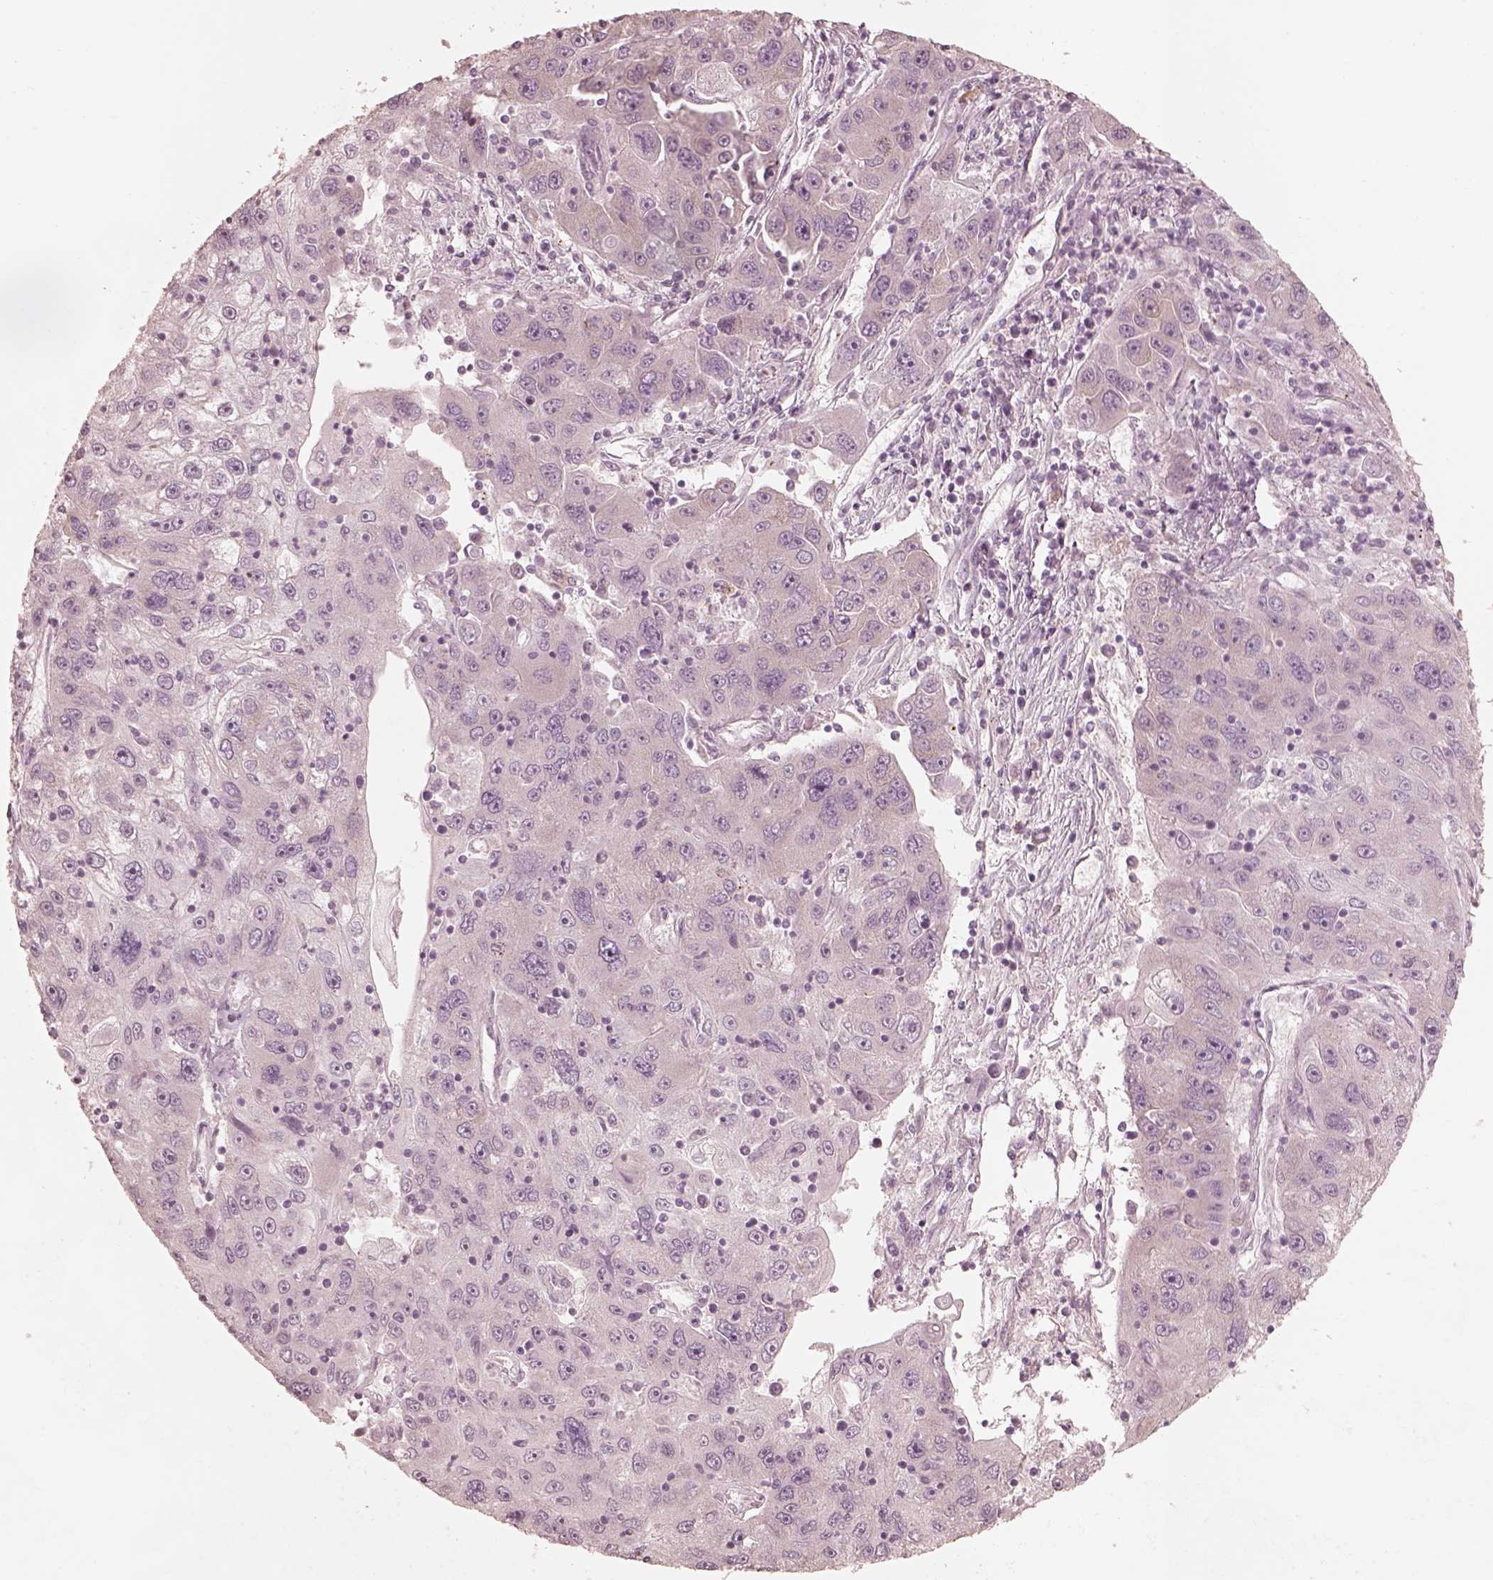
{"staining": {"intensity": "negative", "quantity": "none", "location": "none"}, "tissue": "stomach cancer", "cell_type": "Tumor cells", "image_type": "cancer", "snomed": [{"axis": "morphology", "description": "Adenocarcinoma, NOS"}, {"axis": "topography", "description": "Stomach"}], "caption": "Stomach cancer (adenocarcinoma) was stained to show a protein in brown. There is no significant expression in tumor cells.", "gene": "RAB3C", "patient": {"sex": "male", "age": 56}}